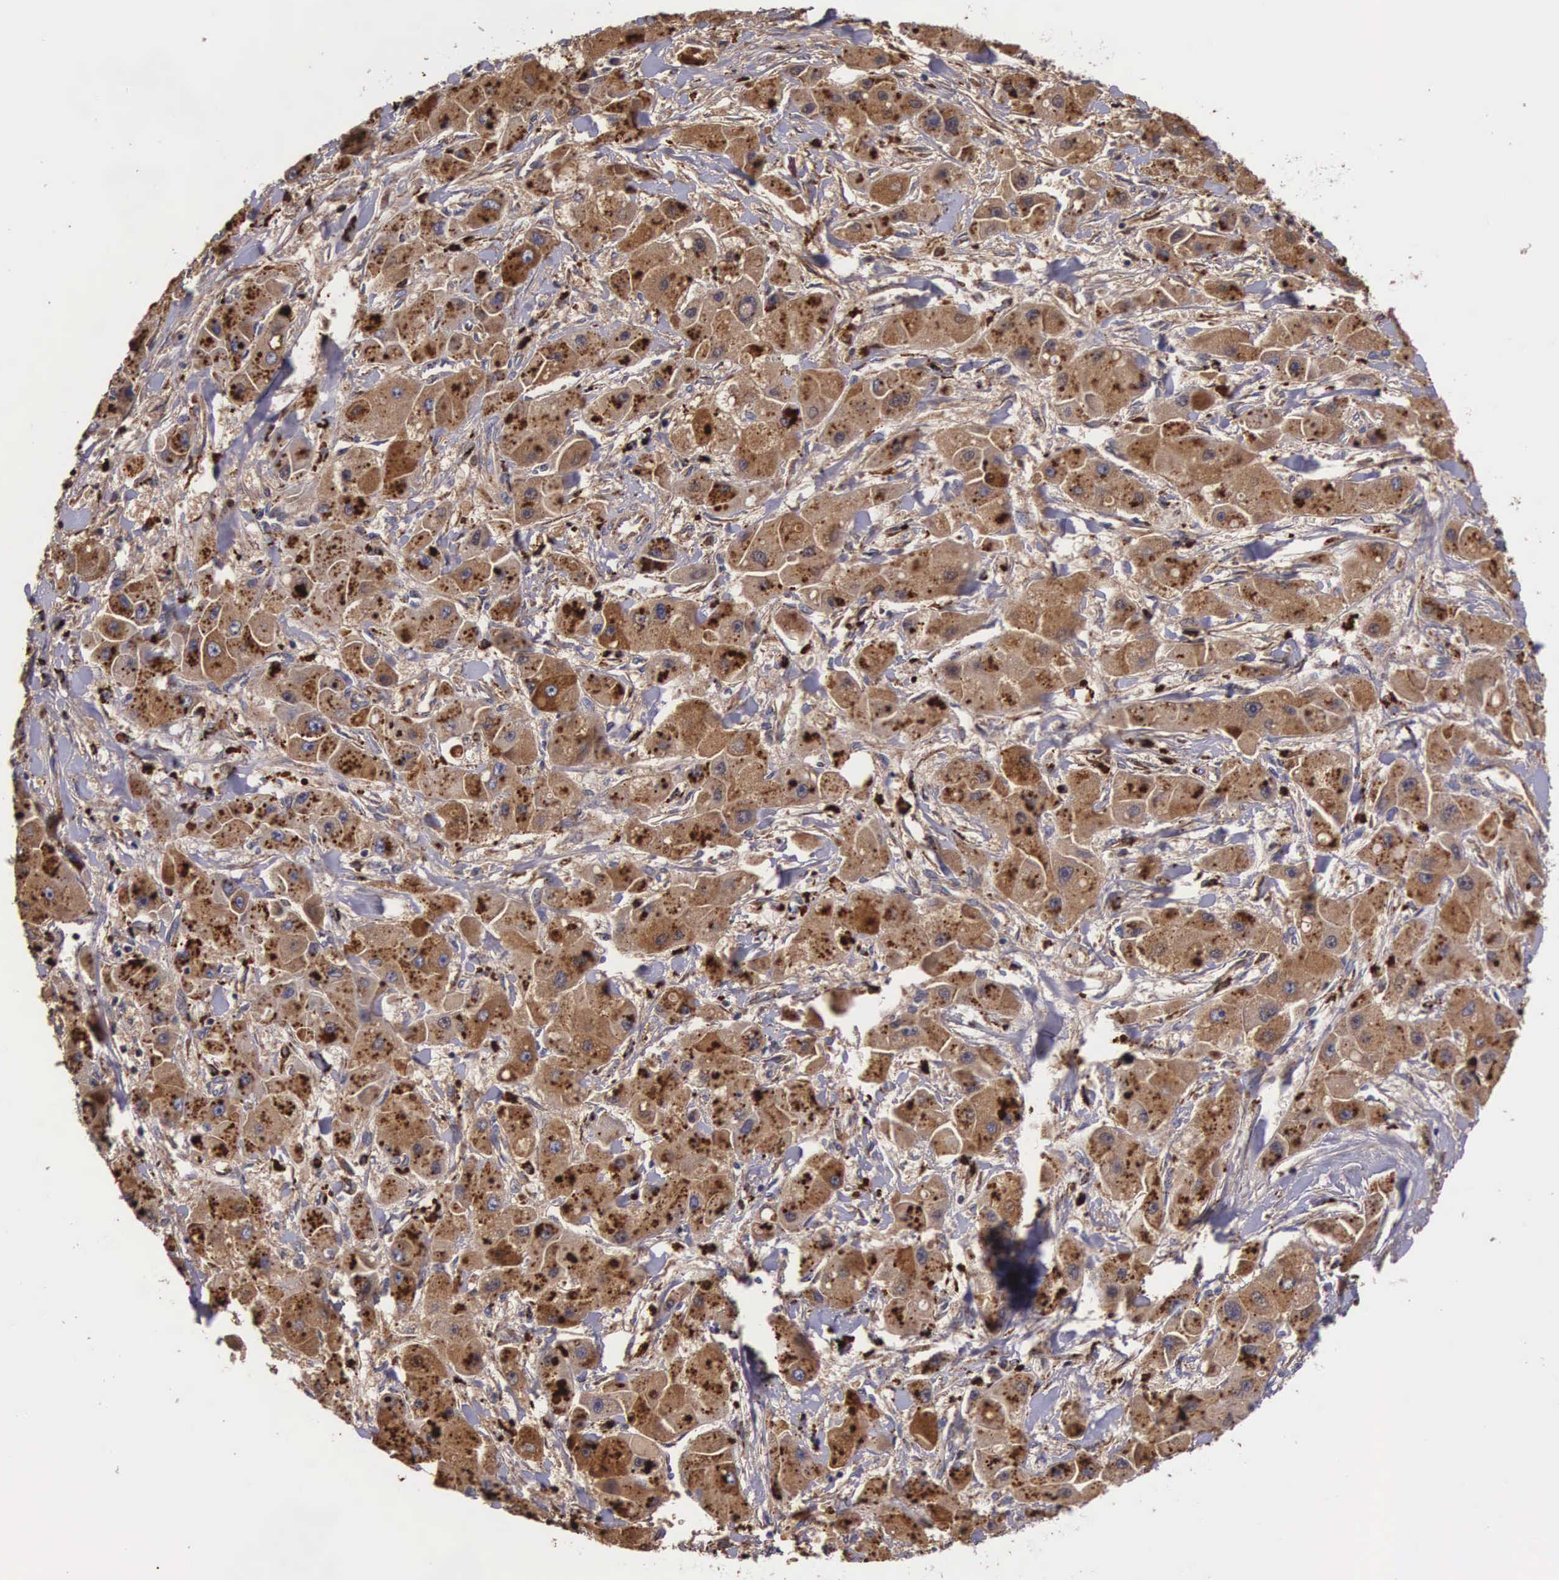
{"staining": {"intensity": "strong", "quantity": ">75%", "location": "cytoplasmic/membranous"}, "tissue": "liver cancer", "cell_type": "Tumor cells", "image_type": "cancer", "snomed": [{"axis": "morphology", "description": "Carcinoma, Hepatocellular, NOS"}, {"axis": "topography", "description": "Liver"}], "caption": "Immunohistochemical staining of liver cancer demonstrates strong cytoplasmic/membranous protein expression in approximately >75% of tumor cells. The staining was performed using DAB to visualize the protein expression in brown, while the nuclei were stained in blue with hematoxylin (Magnification: 20x).", "gene": "NAGA", "patient": {"sex": "male", "age": 24}}